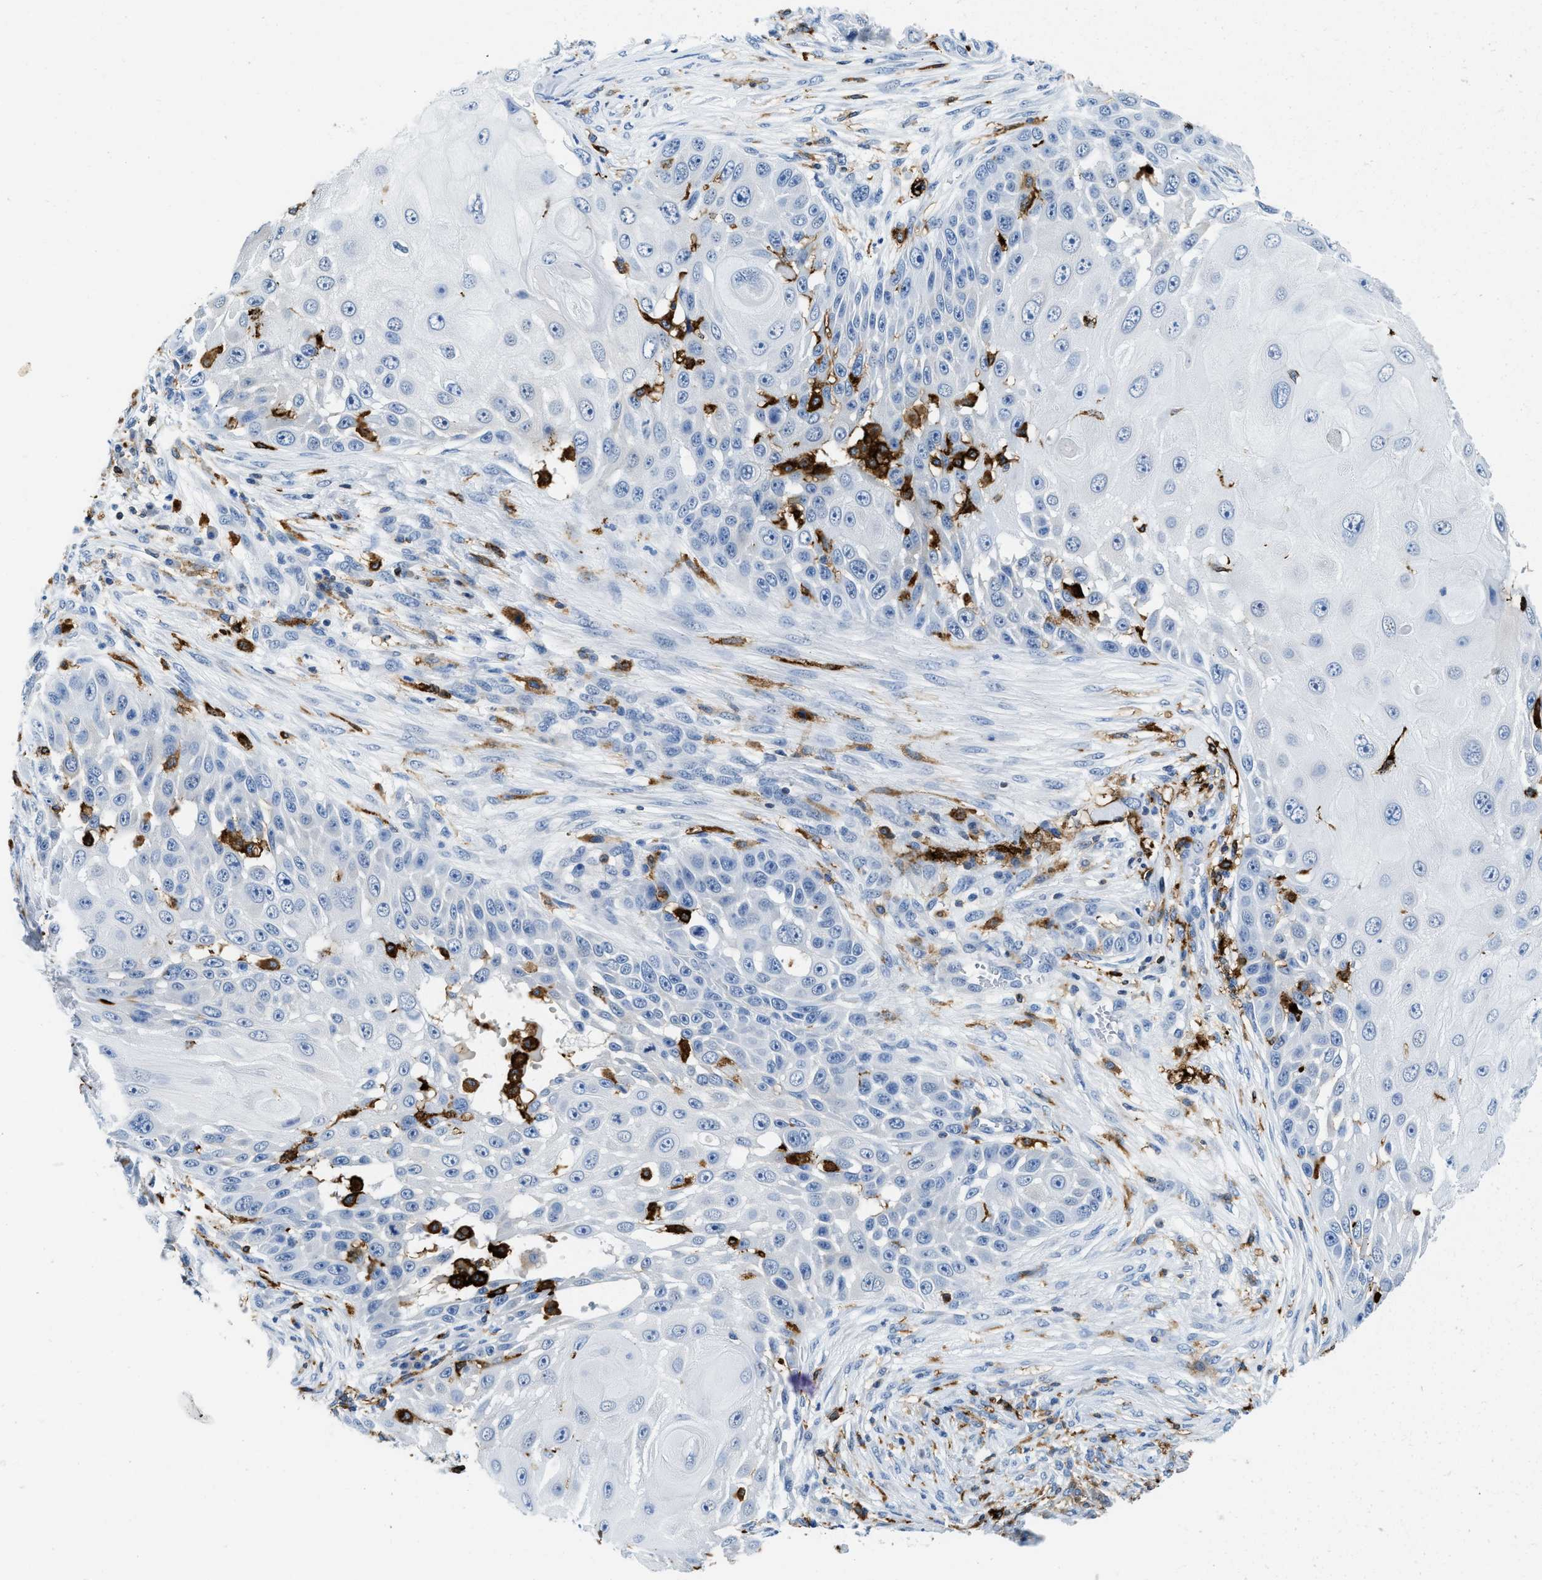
{"staining": {"intensity": "negative", "quantity": "none", "location": "none"}, "tissue": "skin cancer", "cell_type": "Tumor cells", "image_type": "cancer", "snomed": [{"axis": "morphology", "description": "Squamous cell carcinoma, NOS"}, {"axis": "topography", "description": "Skin"}], "caption": "A high-resolution photomicrograph shows IHC staining of skin squamous cell carcinoma, which exhibits no significant expression in tumor cells. (DAB (3,3'-diaminobenzidine) immunohistochemistry (IHC) visualized using brightfield microscopy, high magnification).", "gene": "CD226", "patient": {"sex": "female", "age": 44}}